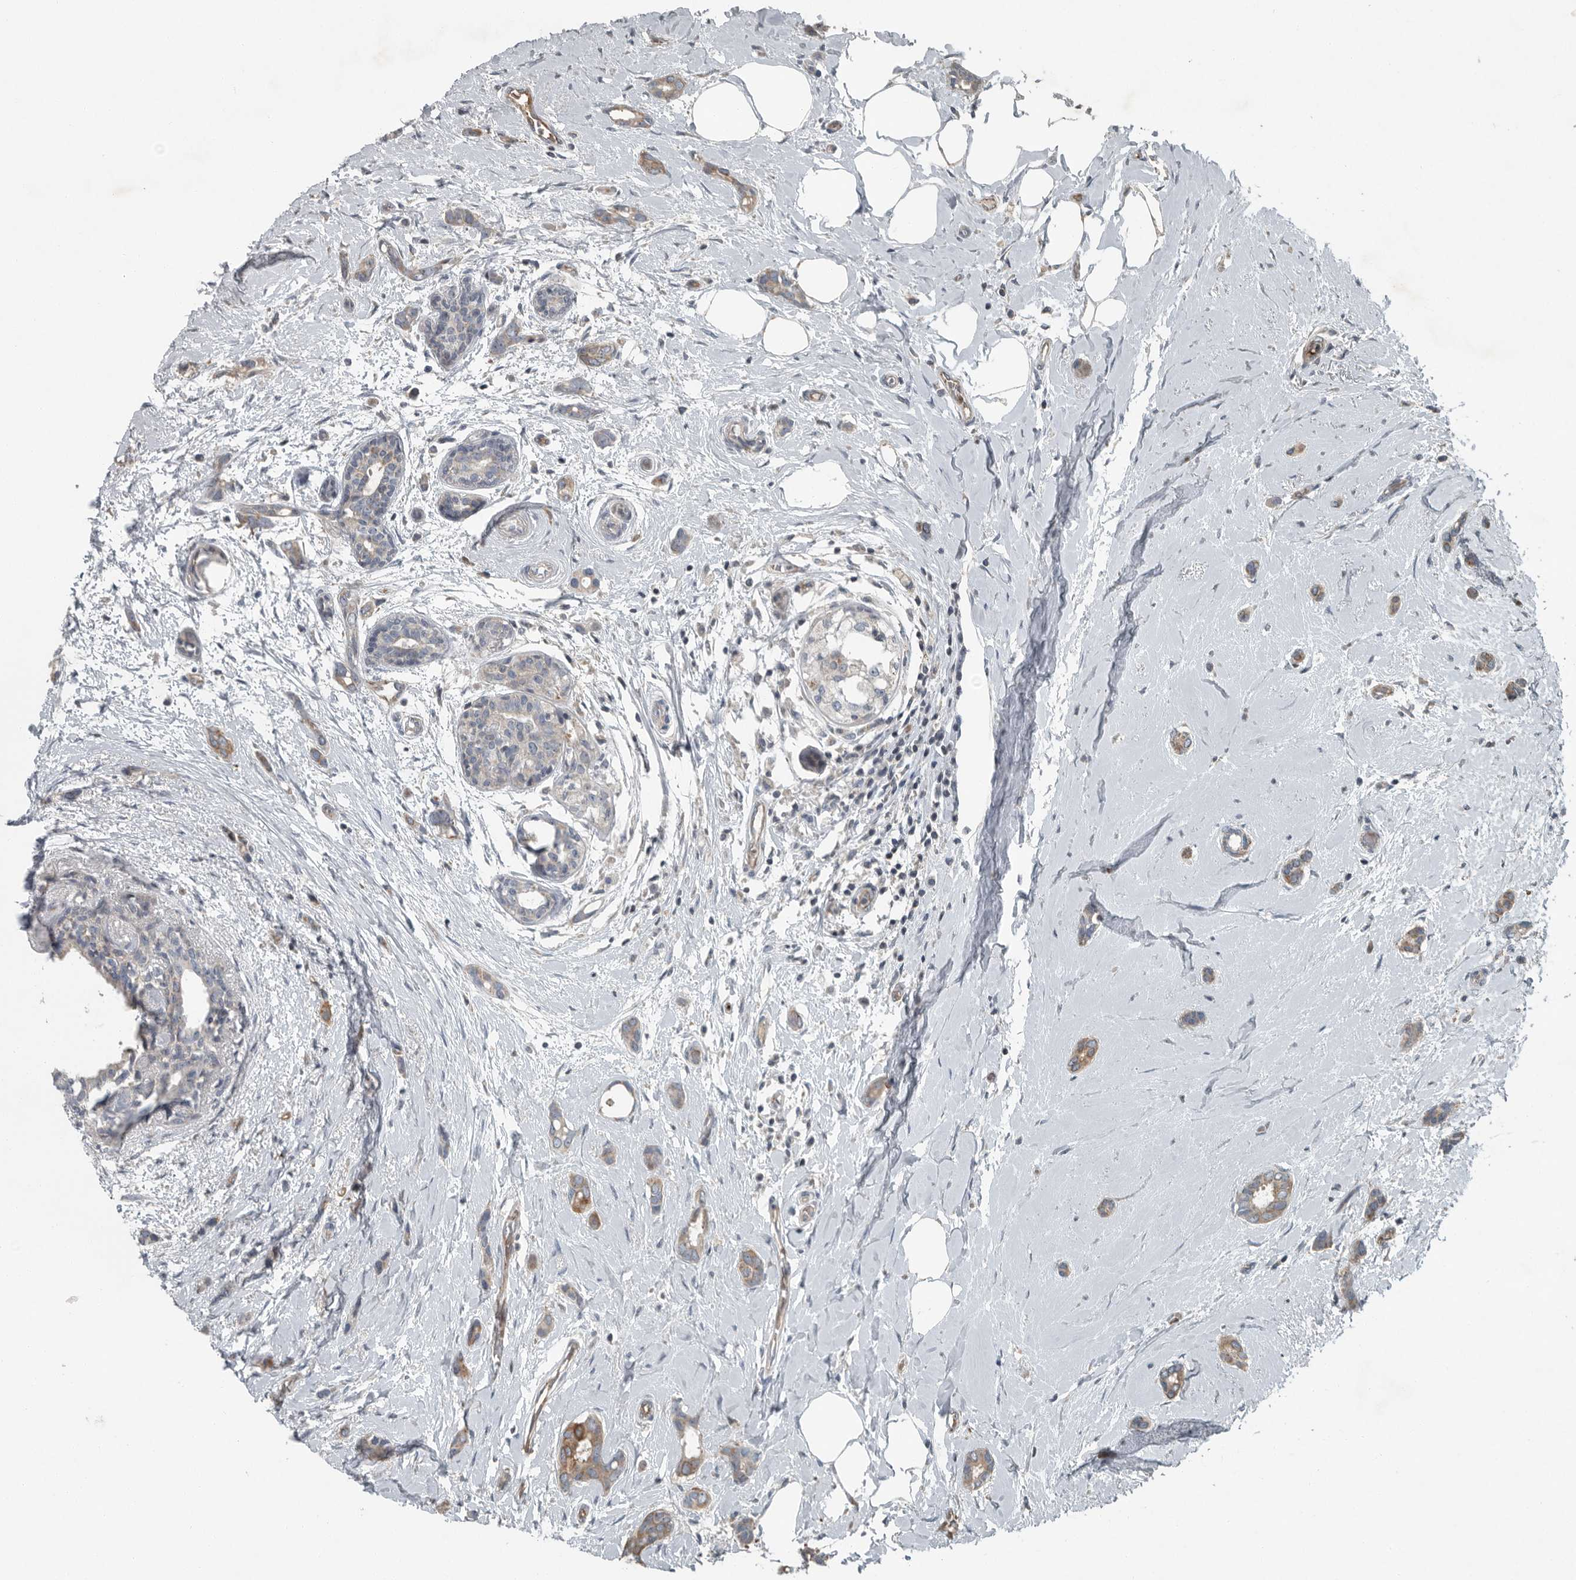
{"staining": {"intensity": "moderate", "quantity": ">75%", "location": "cytoplasmic/membranous"}, "tissue": "breast cancer", "cell_type": "Tumor cells", "image_type": "cancer", "snomed": [{"axis": "morphology", "description": "Duct carcinoma"}, {"axis": "topography", "description": "Breast"}], "caption": "The photomicrograph displays a brown stain indicating the presence of a protein in the cytoplasmic/membranous of tumor cells in infiltrating ductal carcinoma (breast).", "gene": "MPP3", "patient": {"sex": "female", "age": 55}}